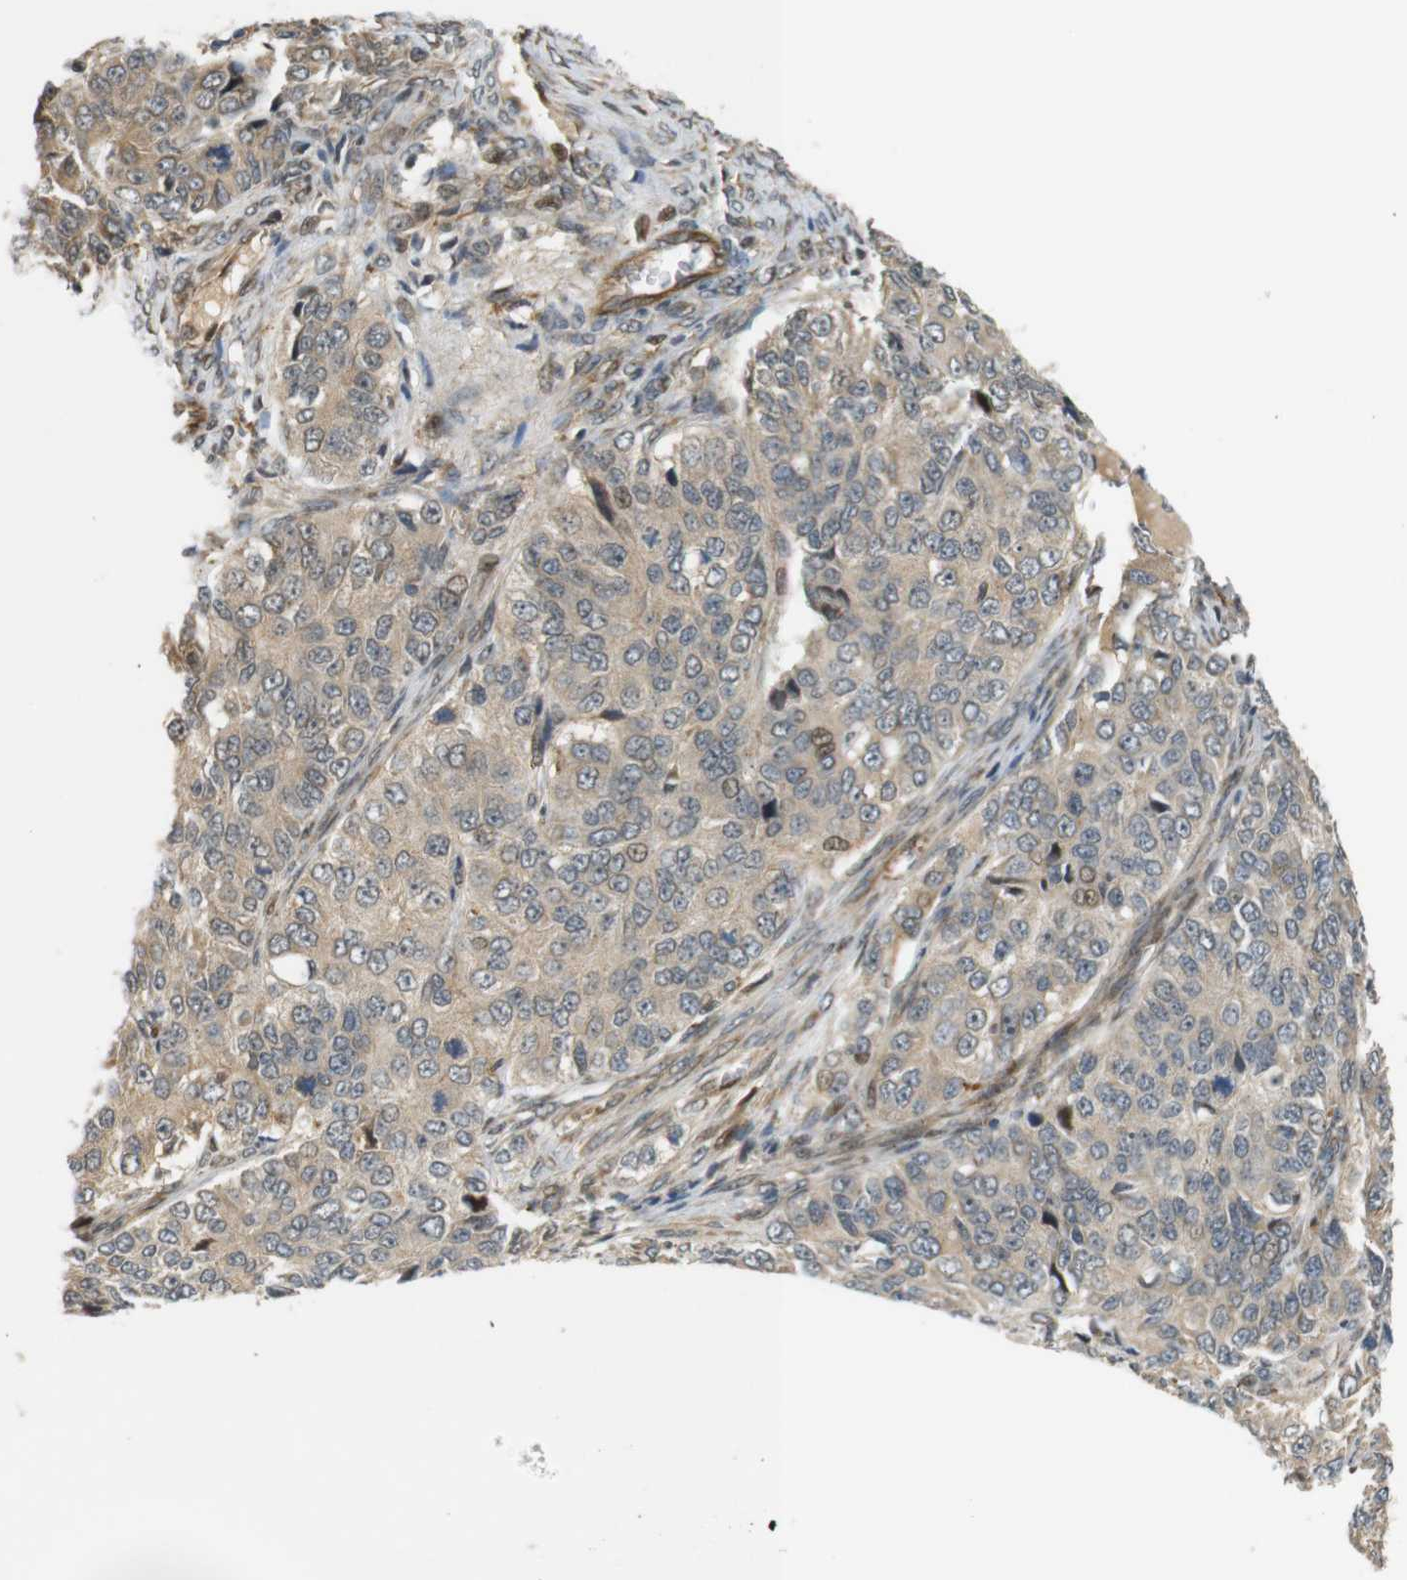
{"staining": {"intensity": "weak", "quantity": ">75%", "location": "cytoplasmic/membranous,nuclear"}, "tissue": "ovarian cancer", "cell_type": "Tumor cells", "image_type": "cancer", "snomed": [{"axis": "morphology", "description": "Carcinoma, endometroid"}, {"axis": "topography", "description": "Ovary"}], "caption": "Ovarian endometroid carcinoma tissue demonstrates weak cytoplasmic/membranous and nuclear positivity in about >75% of tumor cells, visualized by immunohistochemistry. (brown staining indicates protein expression, while blue staining denotes nuclei).", "gene": "TSPAN9", "patient": {"sex": "female", "age": 51}}